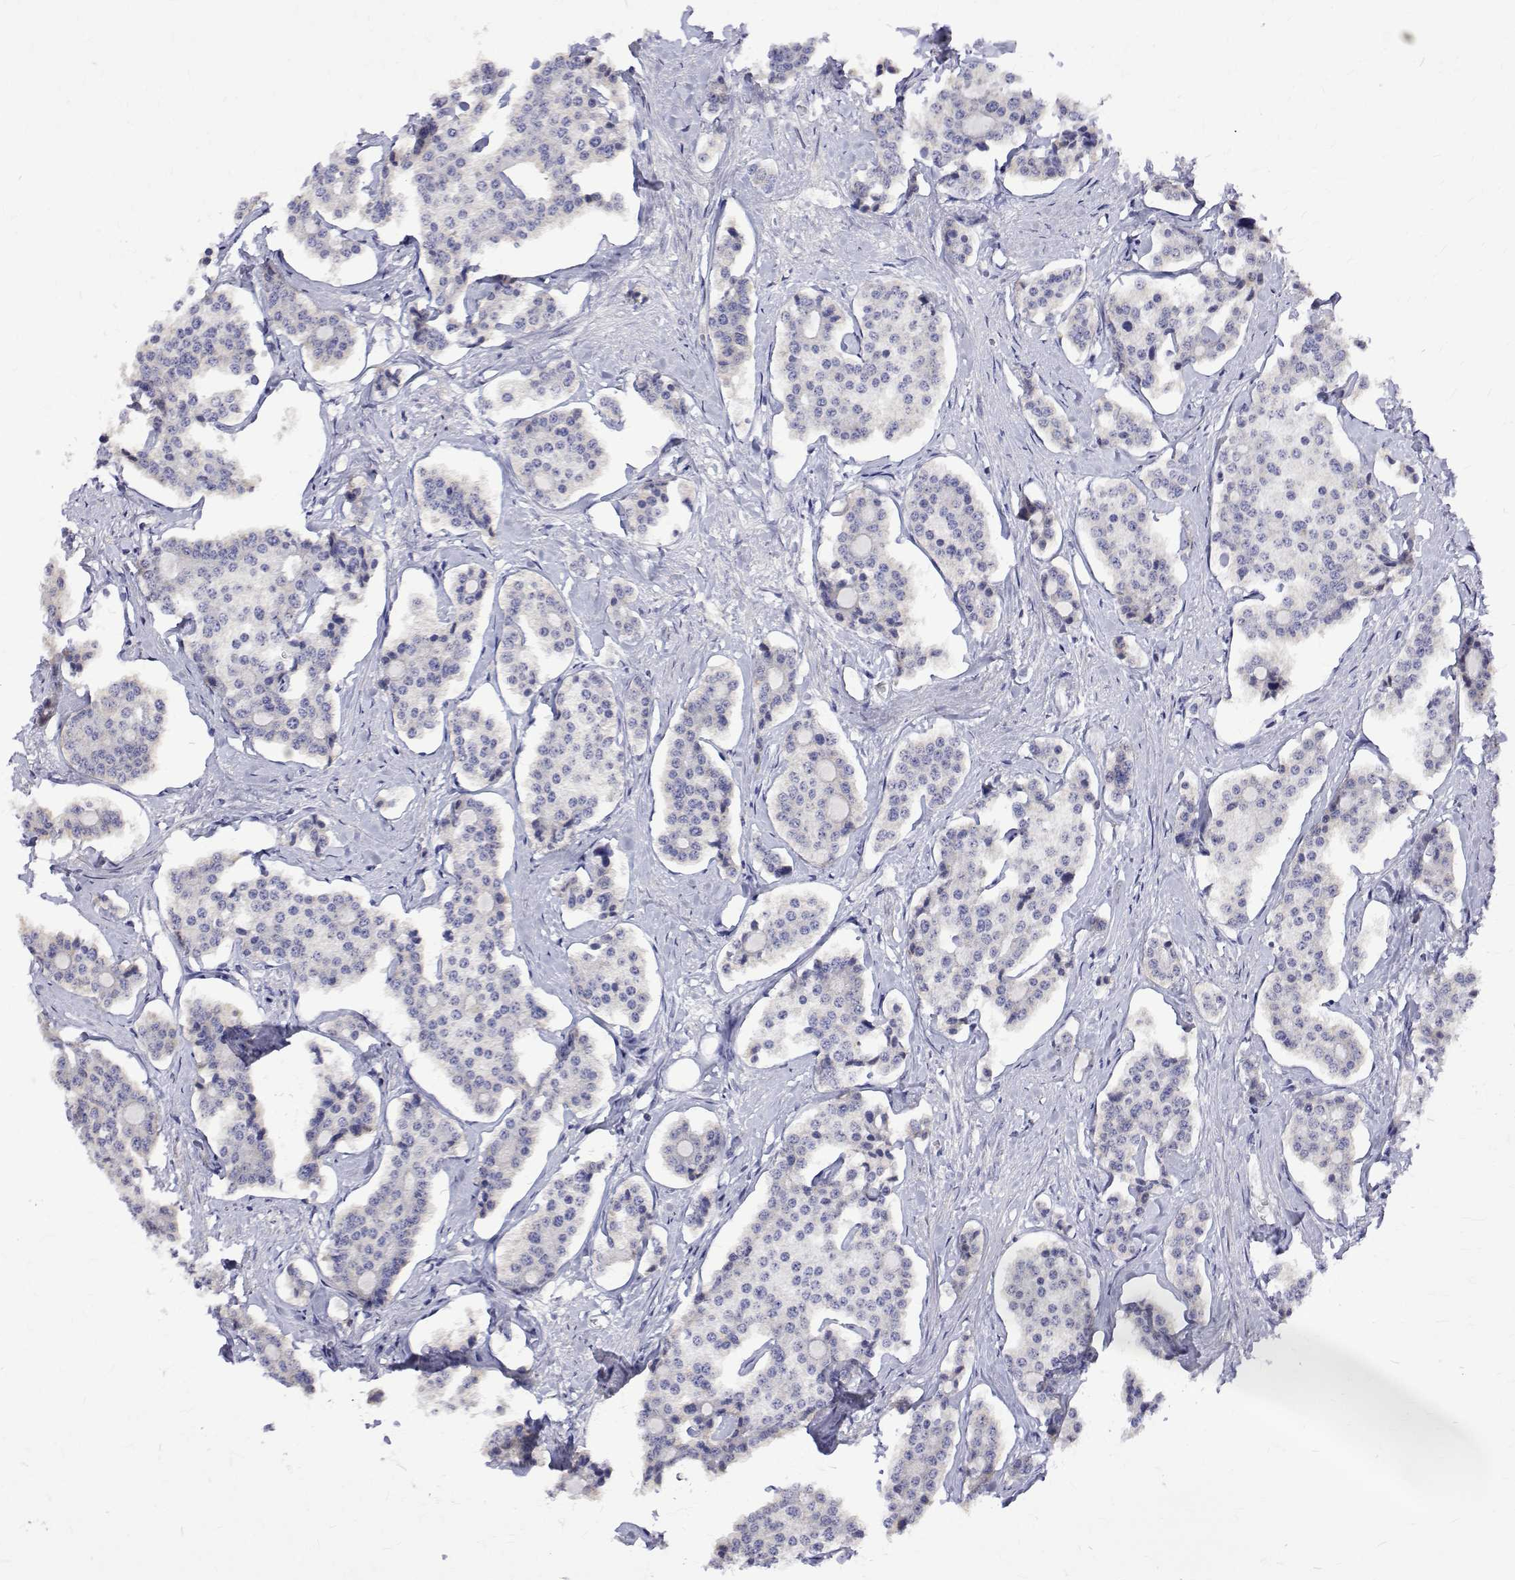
{"staining": {"intensity": "negative", "quantity": "none", "location": "none"}, "tissue": "carcinoid", "cell_type": "Tumor cells", "image_type": "cancer", "snomed": [{"axis": "morphology", "description": "Carcinoid, malignant, NOS"}, {"axis": "topography", "description": "Small intestine"}], "caption": "The micrograph displays no staining of tumor cells in carcinoid (malignant).", "gene": "PADI1", "patient": {"sex": "female", "age": 65}}